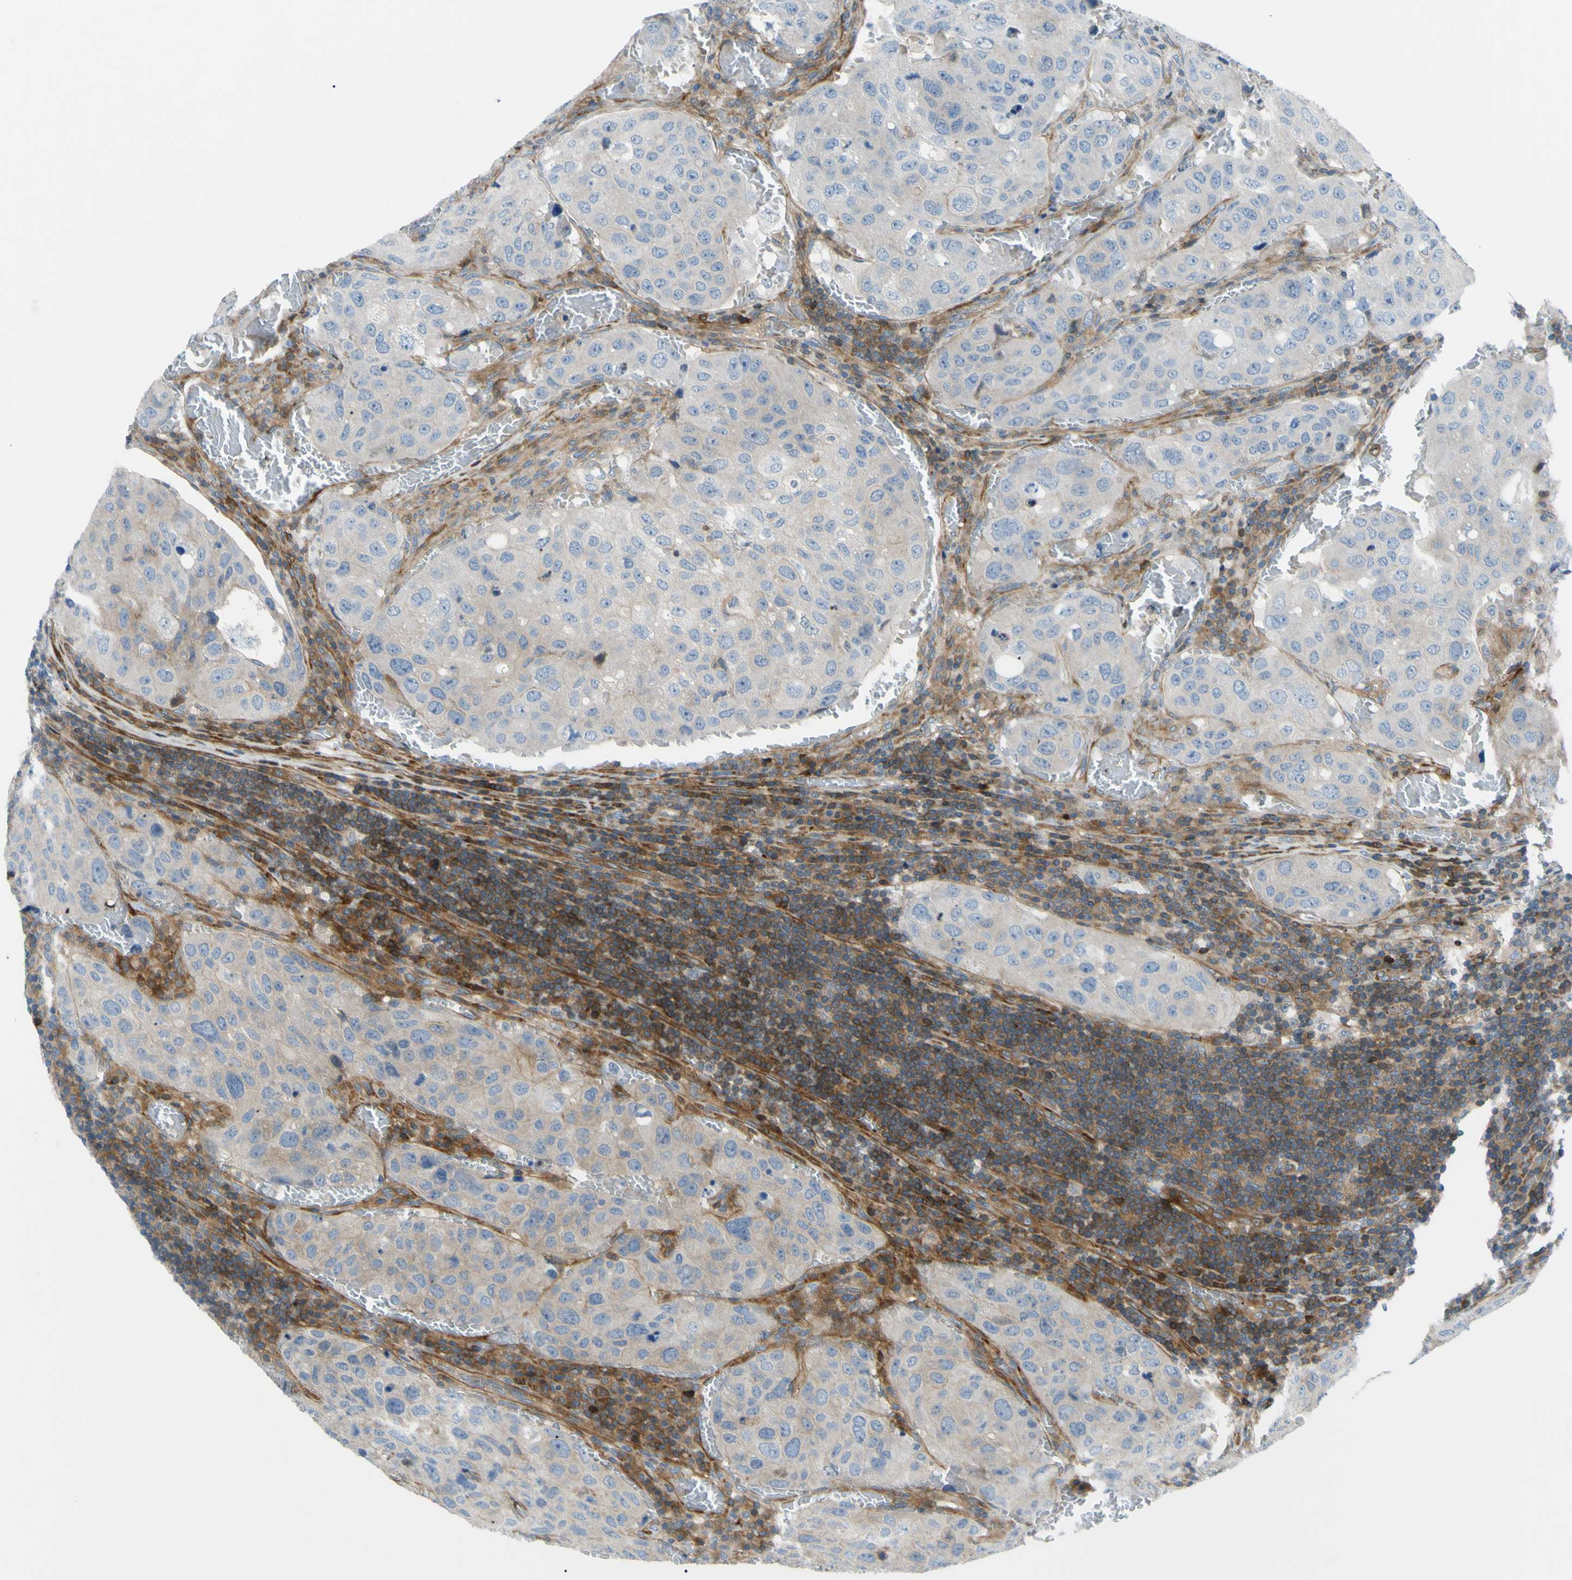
{"staining": {"intensity": "weak", "quantity": "<25%", "location": "cytoplasmic/membranous"}, "tissue": "urothelial cancer", "cell_type": "Tumor cells", "image_type": "cancer", "snomed": [{"axis": "morphology", "description": "Urothelial carcinoma, High grade"}, {"axis": "topography", "description": "Lymph node"}, {"axis": "topography", "description": "Urinary bladder"}], "caption": "Immunohistochemistry (IHC) of high-grade urothelial carcinoma reveals no positivity in tumor cells. (DAB IHC with hematoxylin counter stain).", "gene": "PAK2", "patient": {"sex": "male", "age": 51}}